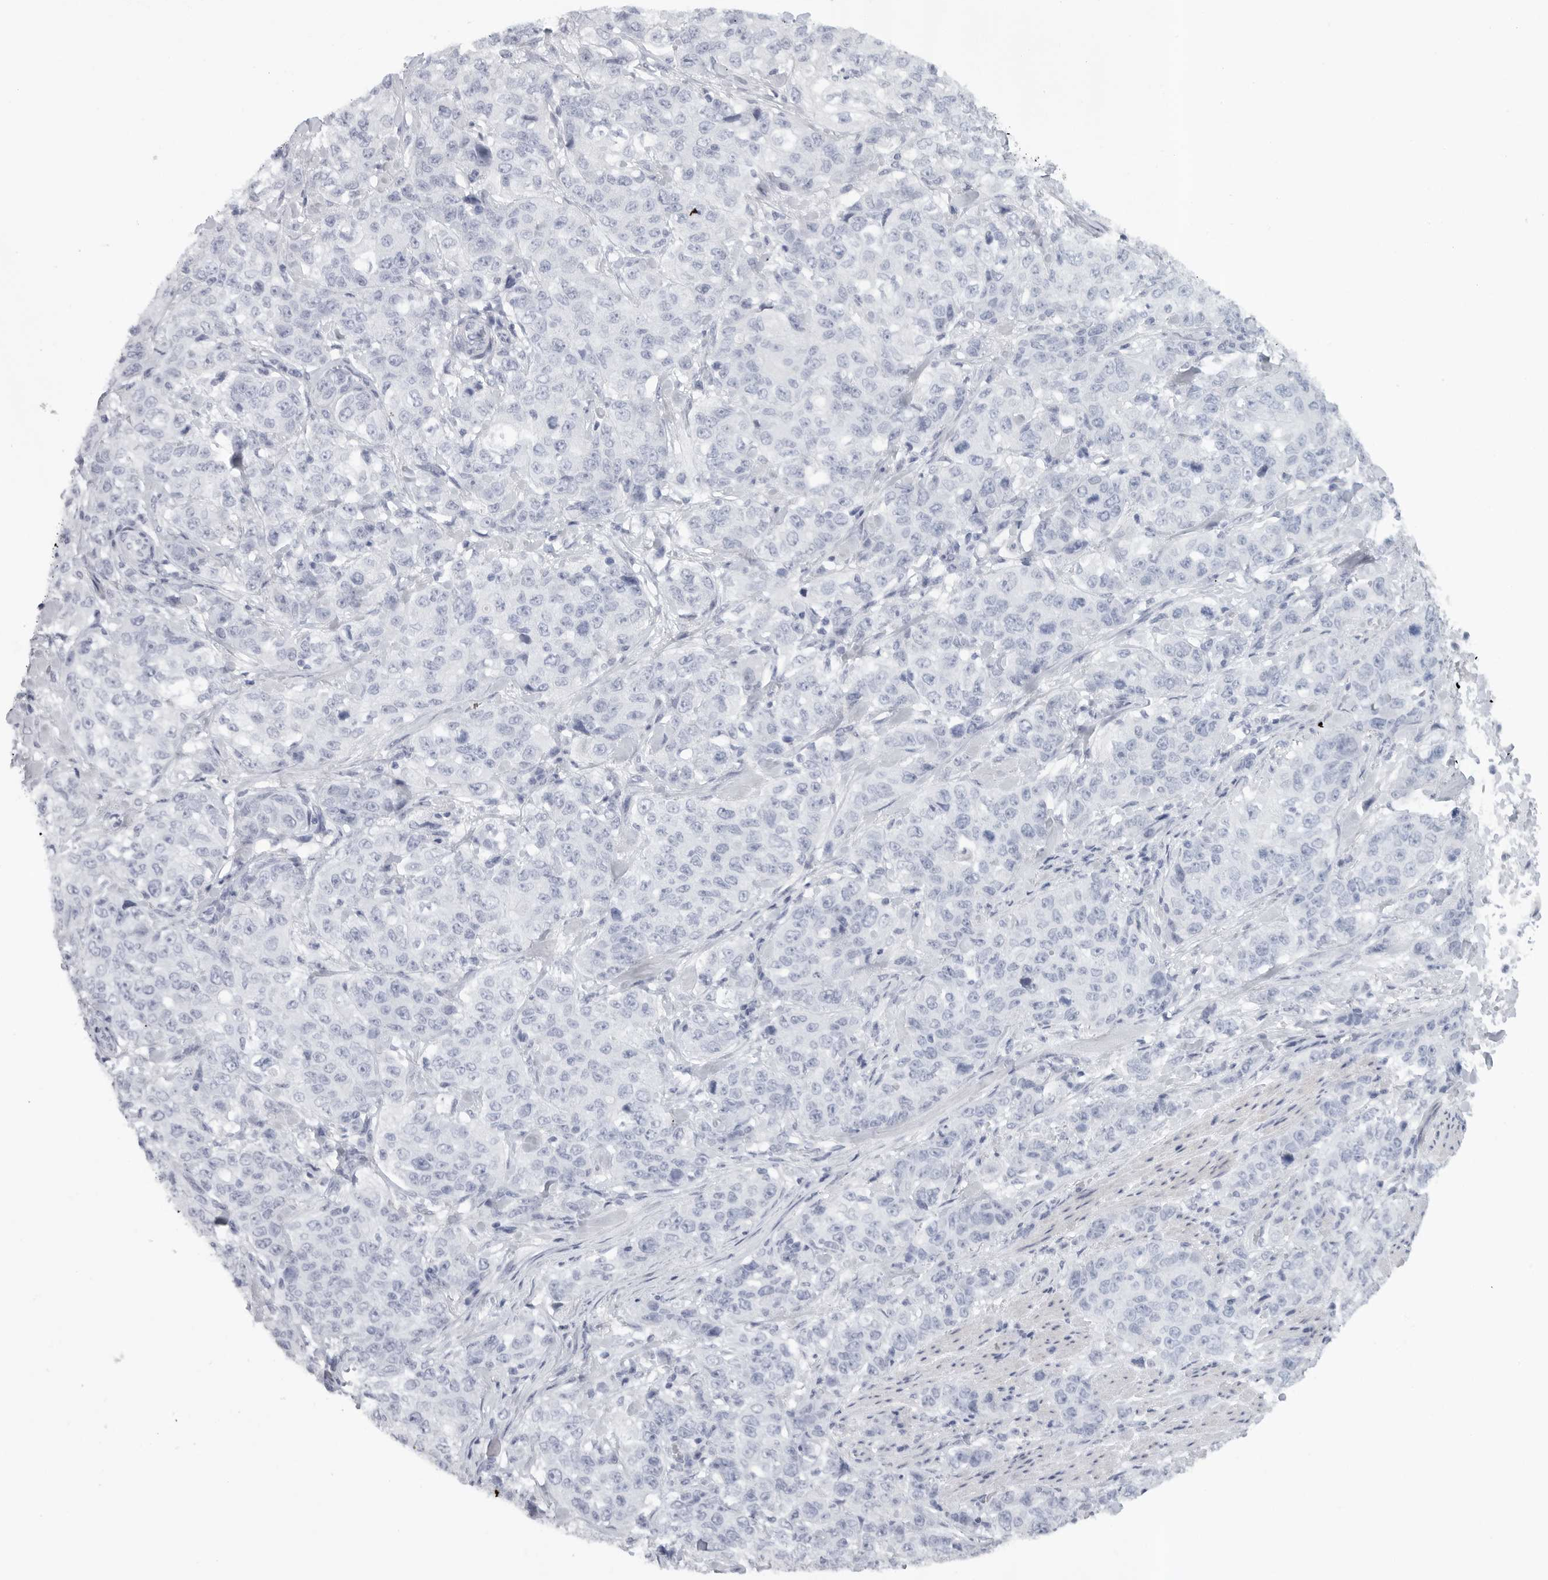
{"staining": {"intensity": "negative", "quantity": "none", "location": "none"}, "tissue": "stomach cancer", "cell_type": "Tumor cells", "image_type": "cancer", "snomed": [{"axis": "morphology", "description": "Adenocarcinoma, NOS"}, {"axis": "topography", "description": "Stomach"}], "caption": "Histopathology image shows no protein staining in tumor cells of stomach cancer (adenocarcinoma) tissue.", "gene": "TNR", "patient": {"sex": "male", "age": 48}}